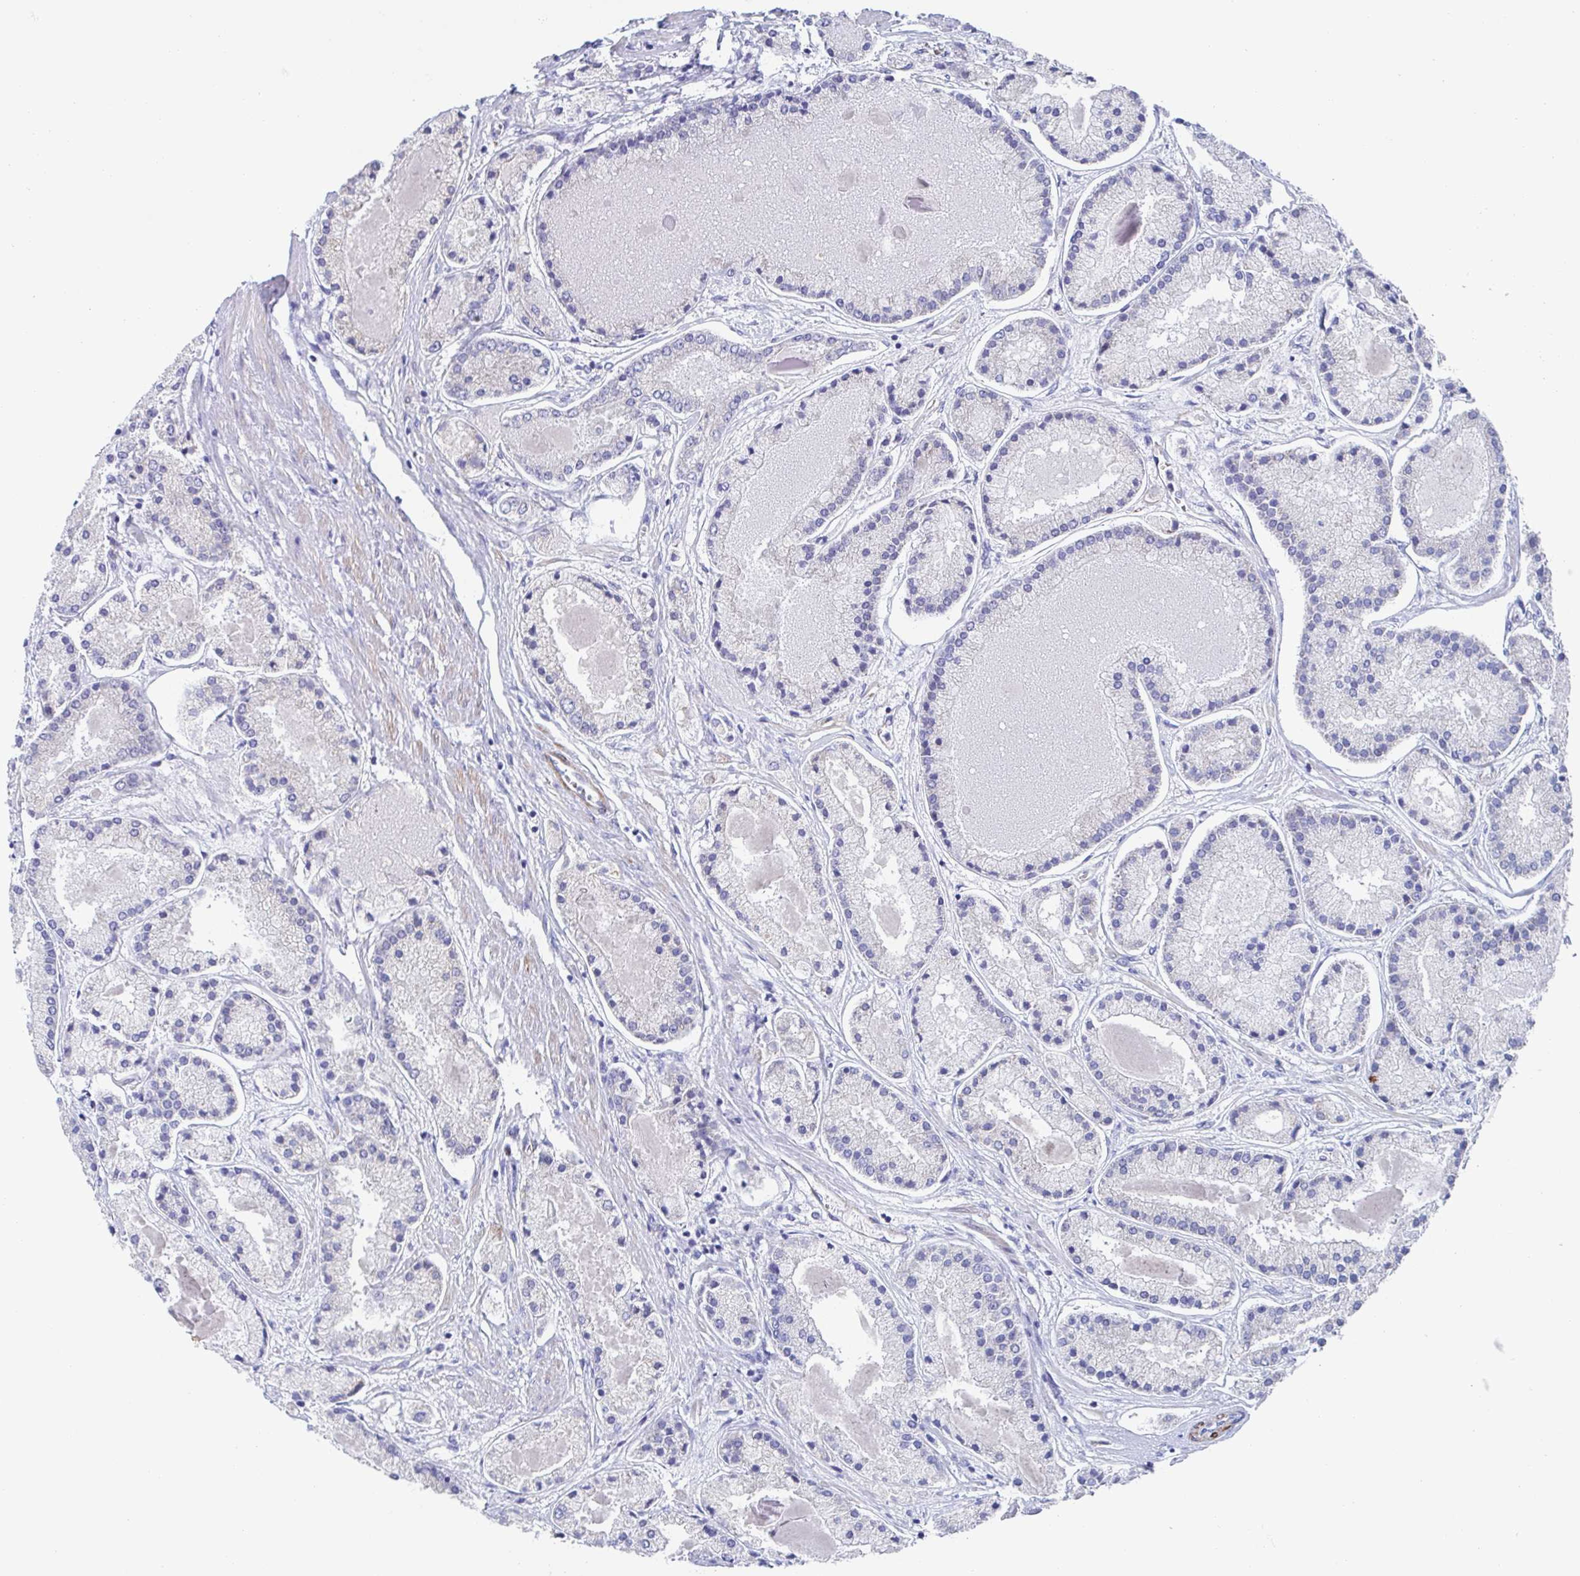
{"staining": {"intensity": "negative", "quantity": "none", "location": "none"}, "tissue": "prostate cancer", "cell_type": "Tumor cells", "image_type": "cancer", "snomed": [{"axis": "morphology", "description": "Adenocarcinoma, High grade"}, {"axis": "topography", "description": "Prostate"}], "caption": "Immunohistochemistry image of human adenocarcinoma (high-grade) (prostate) stained for a protein (brown), which displays no expression in tumor cells. (DAB immunohistochemistry with hematoxylin counter stain).", "gene": "KLC3", "patient": {"sex": "male", "age": 67}}